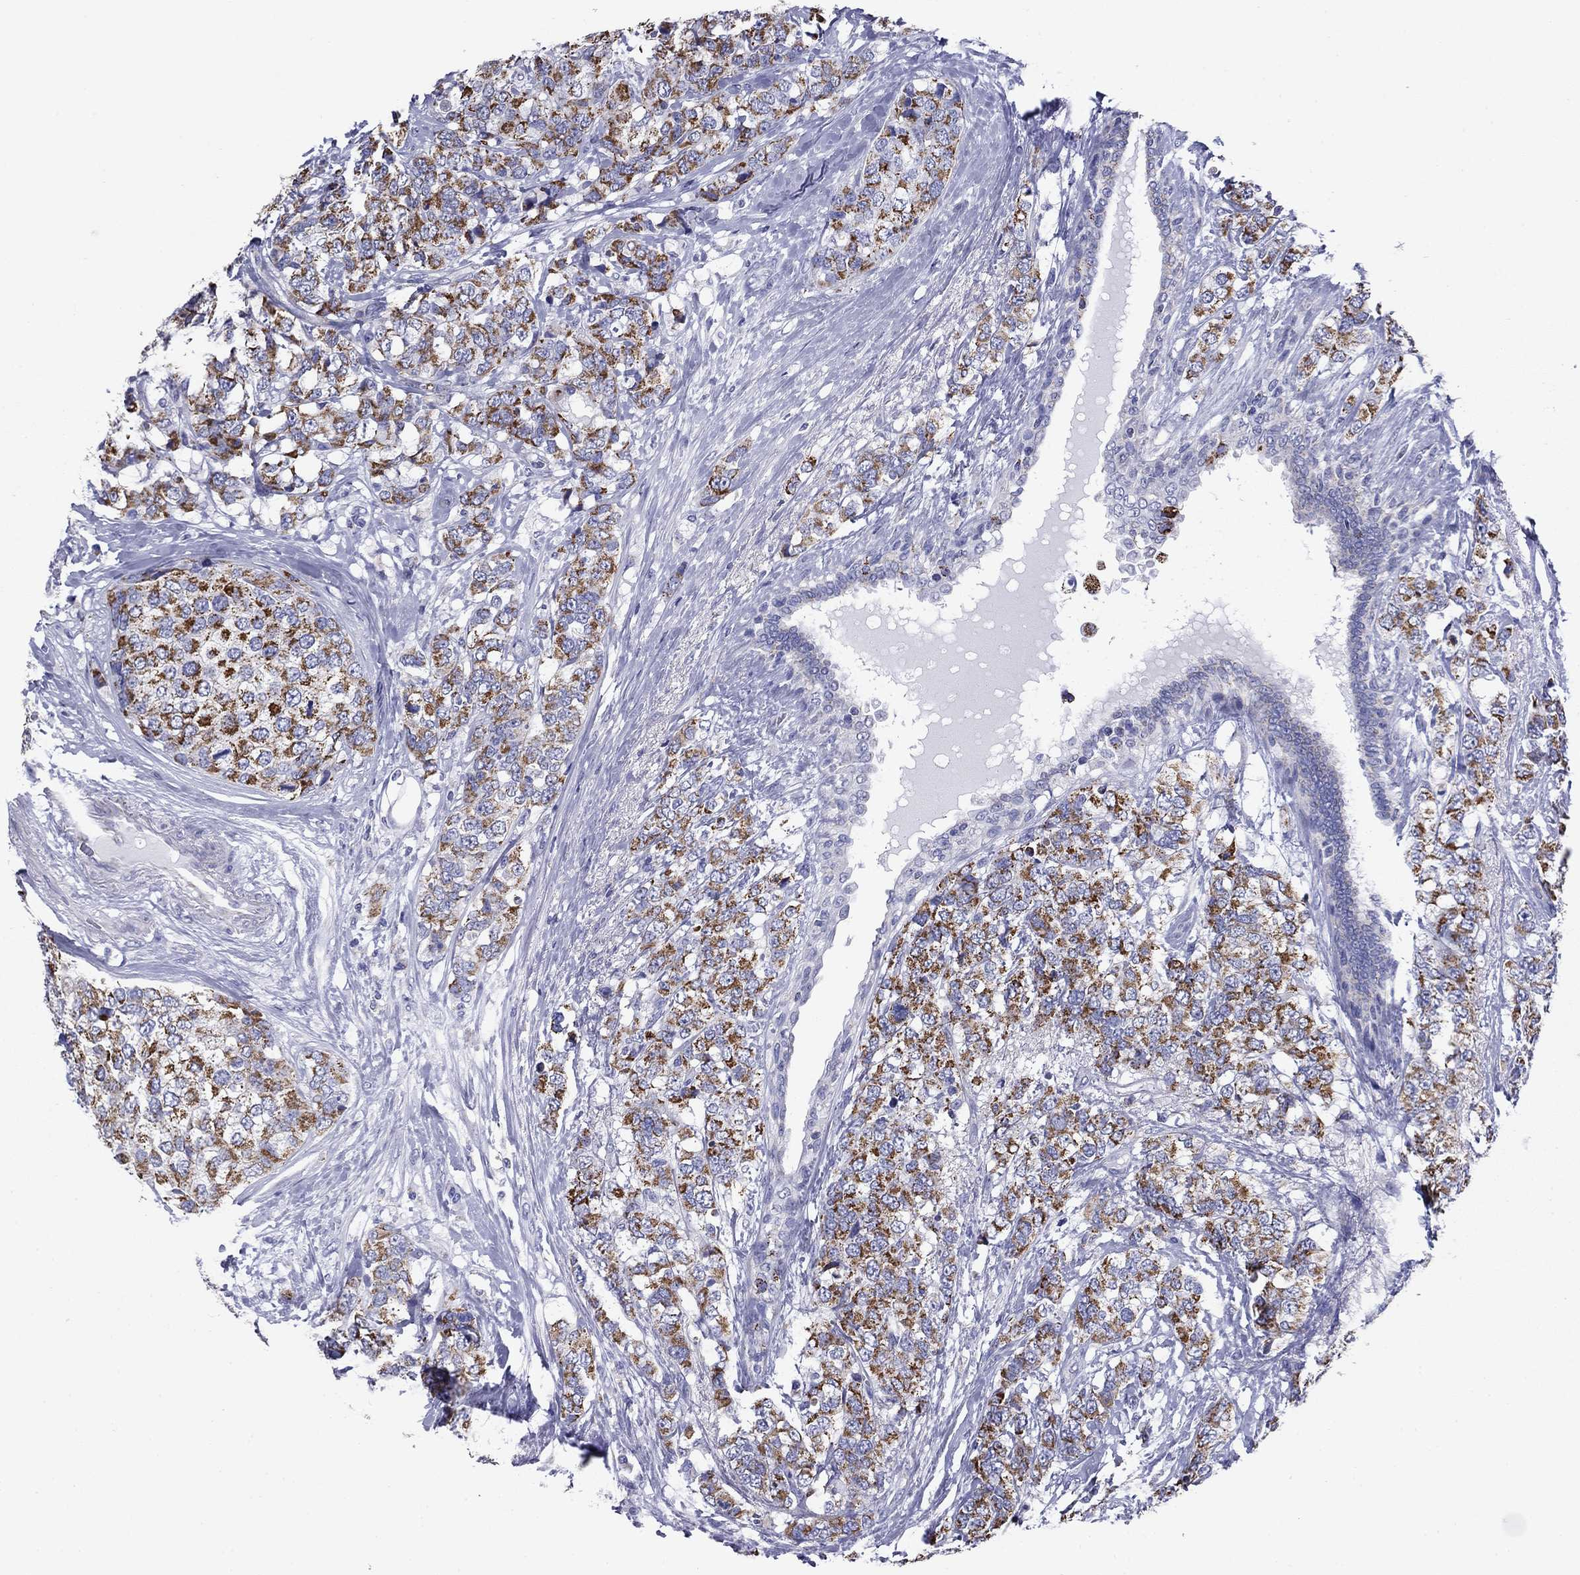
{"staining": {"intensity": "strong", "quantity": "25%-75%", "location": "cytoplasmic/membranous"}, "tissue": "breast cancer", "cell_type": "Tumor cells", "image_type": "cancer", "snomed": [{"axis": "morphology", "description": "Lobular carcinoma"}, {"axis": "topography", "description": "Breast"}], "caption": "This image shows IHC staining of human breast lobular carcinoma, with high strong cytoplasmic/membranous staining in about 25%-75% of tumor cells.", "gene": "ACADSB", "patient": {"sex": "female", "age": 59}}